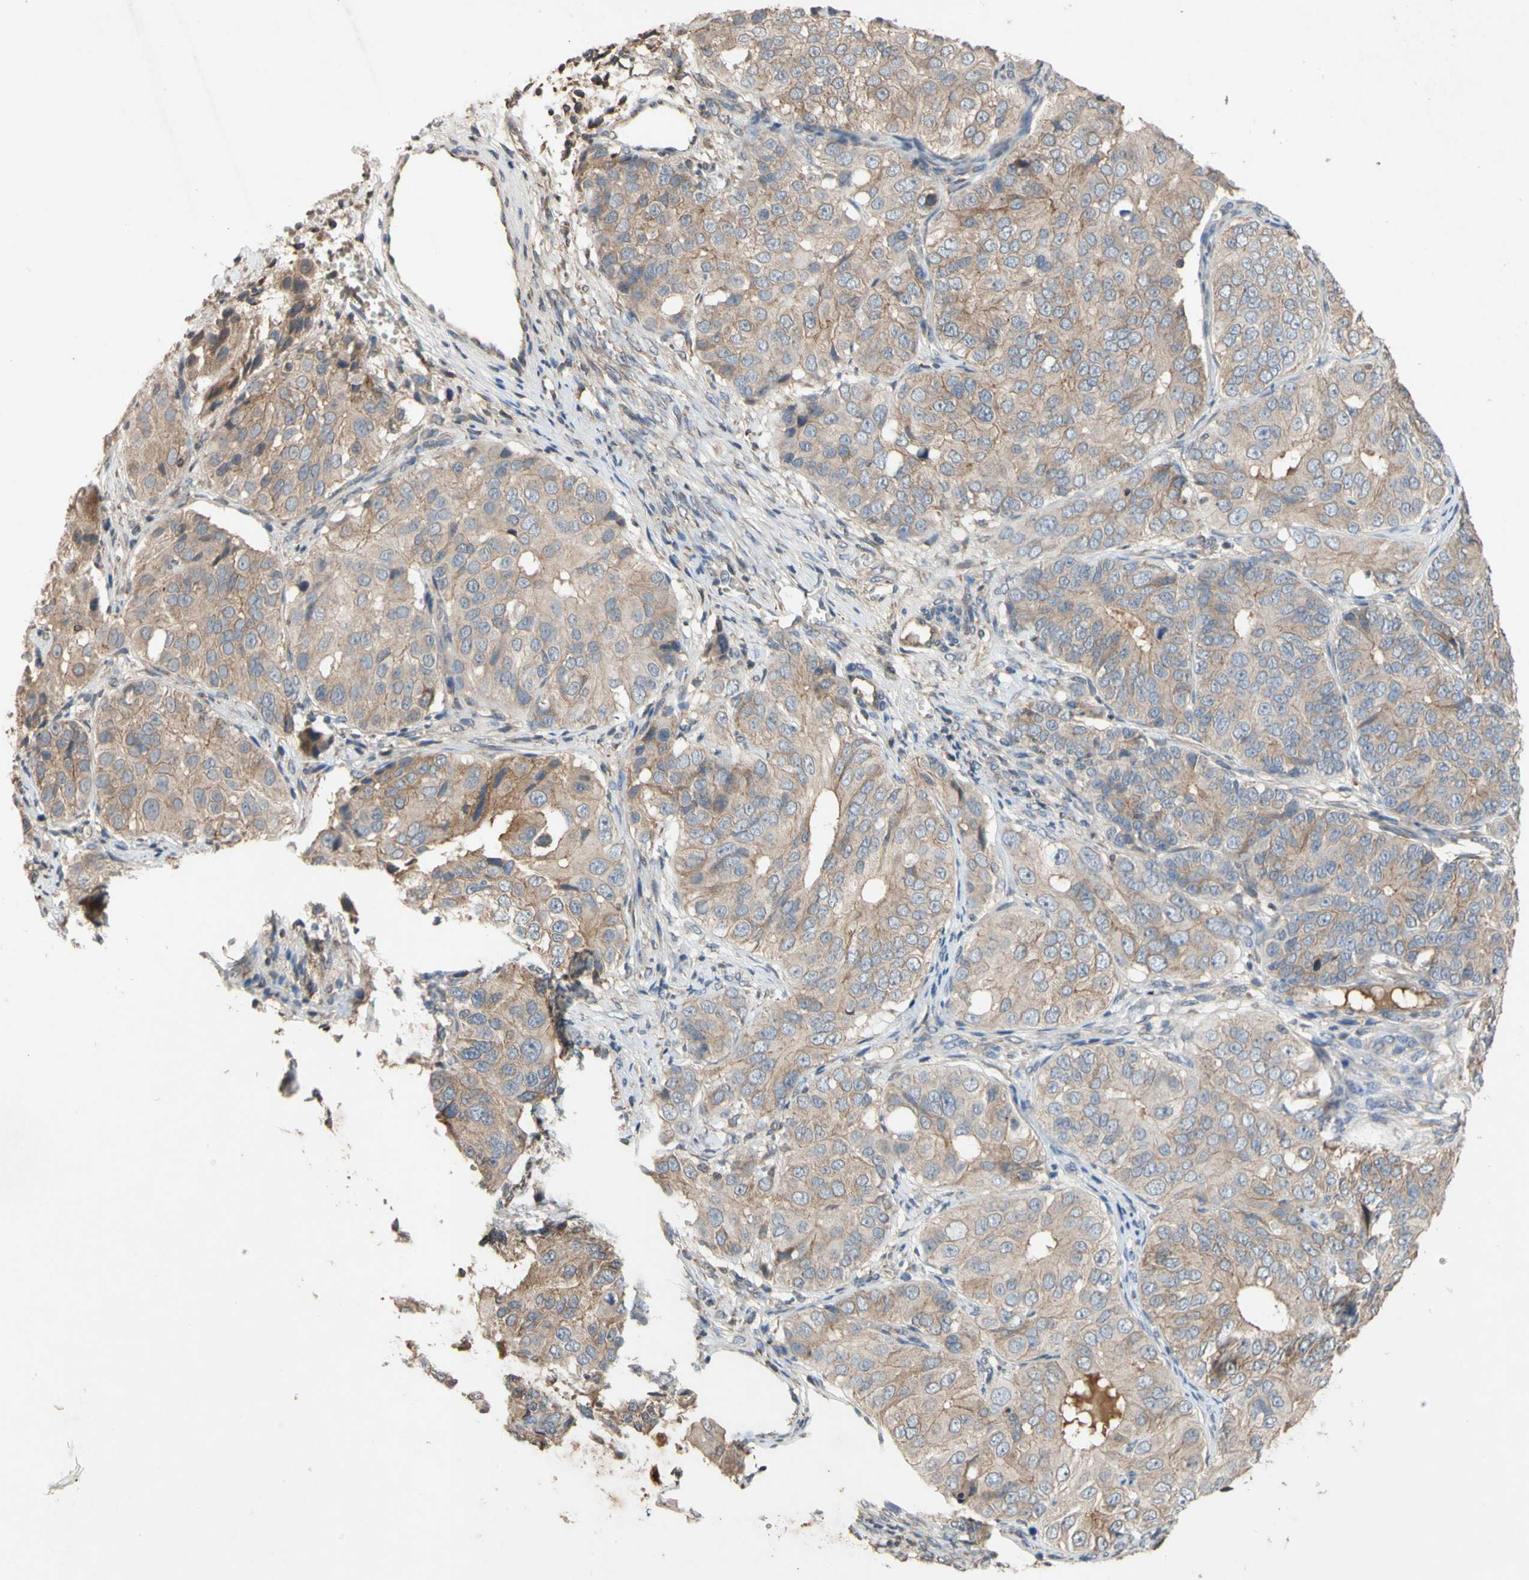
{"staining": {"intensity": "weak", "quantity": ">75%", "location": "cytoplasmic/membranous"}, "tissue": "ovarian cancer", "cell_type": "Tumor cells", "image_type": "cancer", "snomed": [{"axis": "morphology", "description": "Carcinoma, endometroid"}, {"axis": "topography", "description": "Ovary"}], "caption": "Immunohistochemistry histopathology image of human endometroid carcinoma (ovarian) stained for a protein (brown), which exhibits low levels of weak cytoplasmic/membranous expression in about >75% of tumor cells.", "gene": "NECTIN3", "patient": {"sex": "female", "age": 51}}